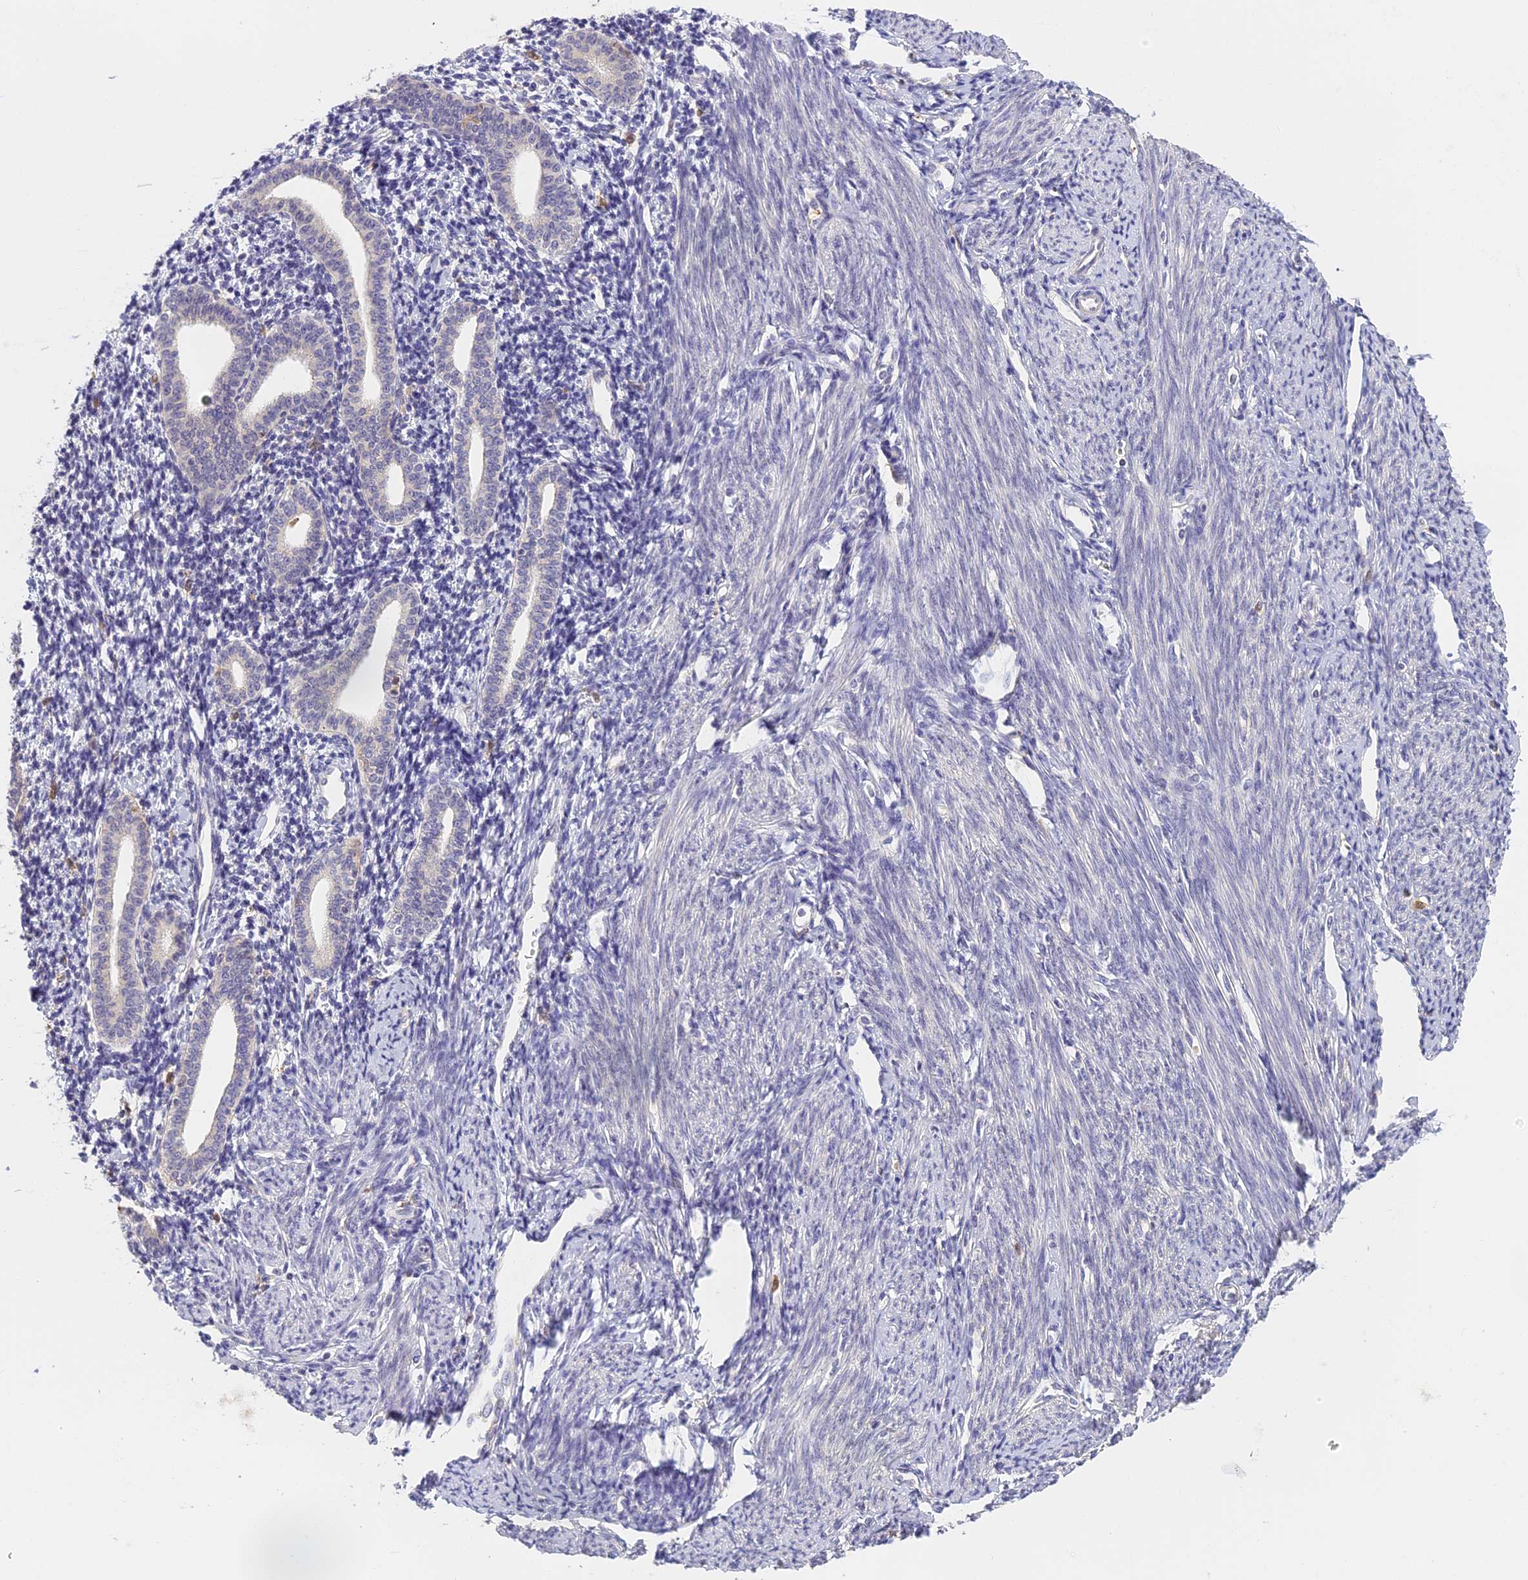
{"staining": {"intensity": "negative", "quantity": "none", "location": "none"}, "tissue": "endometrium", "cell_type": "Cells in endometrial stroma", "image_type": "normal", "snomed": [{"axis": "morphology", "description": "Normal tissue, NOS"}, {"axis": "topography", "description": "Endometrium"}], "caption": "This histopathology image is of normal endometrium stained with immunohistochemistry to label a protein in brown with the nuclei are counter-stained blue. There is no staining in cells in endometrial stroma. Nuclei are stained in blue.", "gene": "NCF4", "patient": {"sex": "female", "age": 56}}